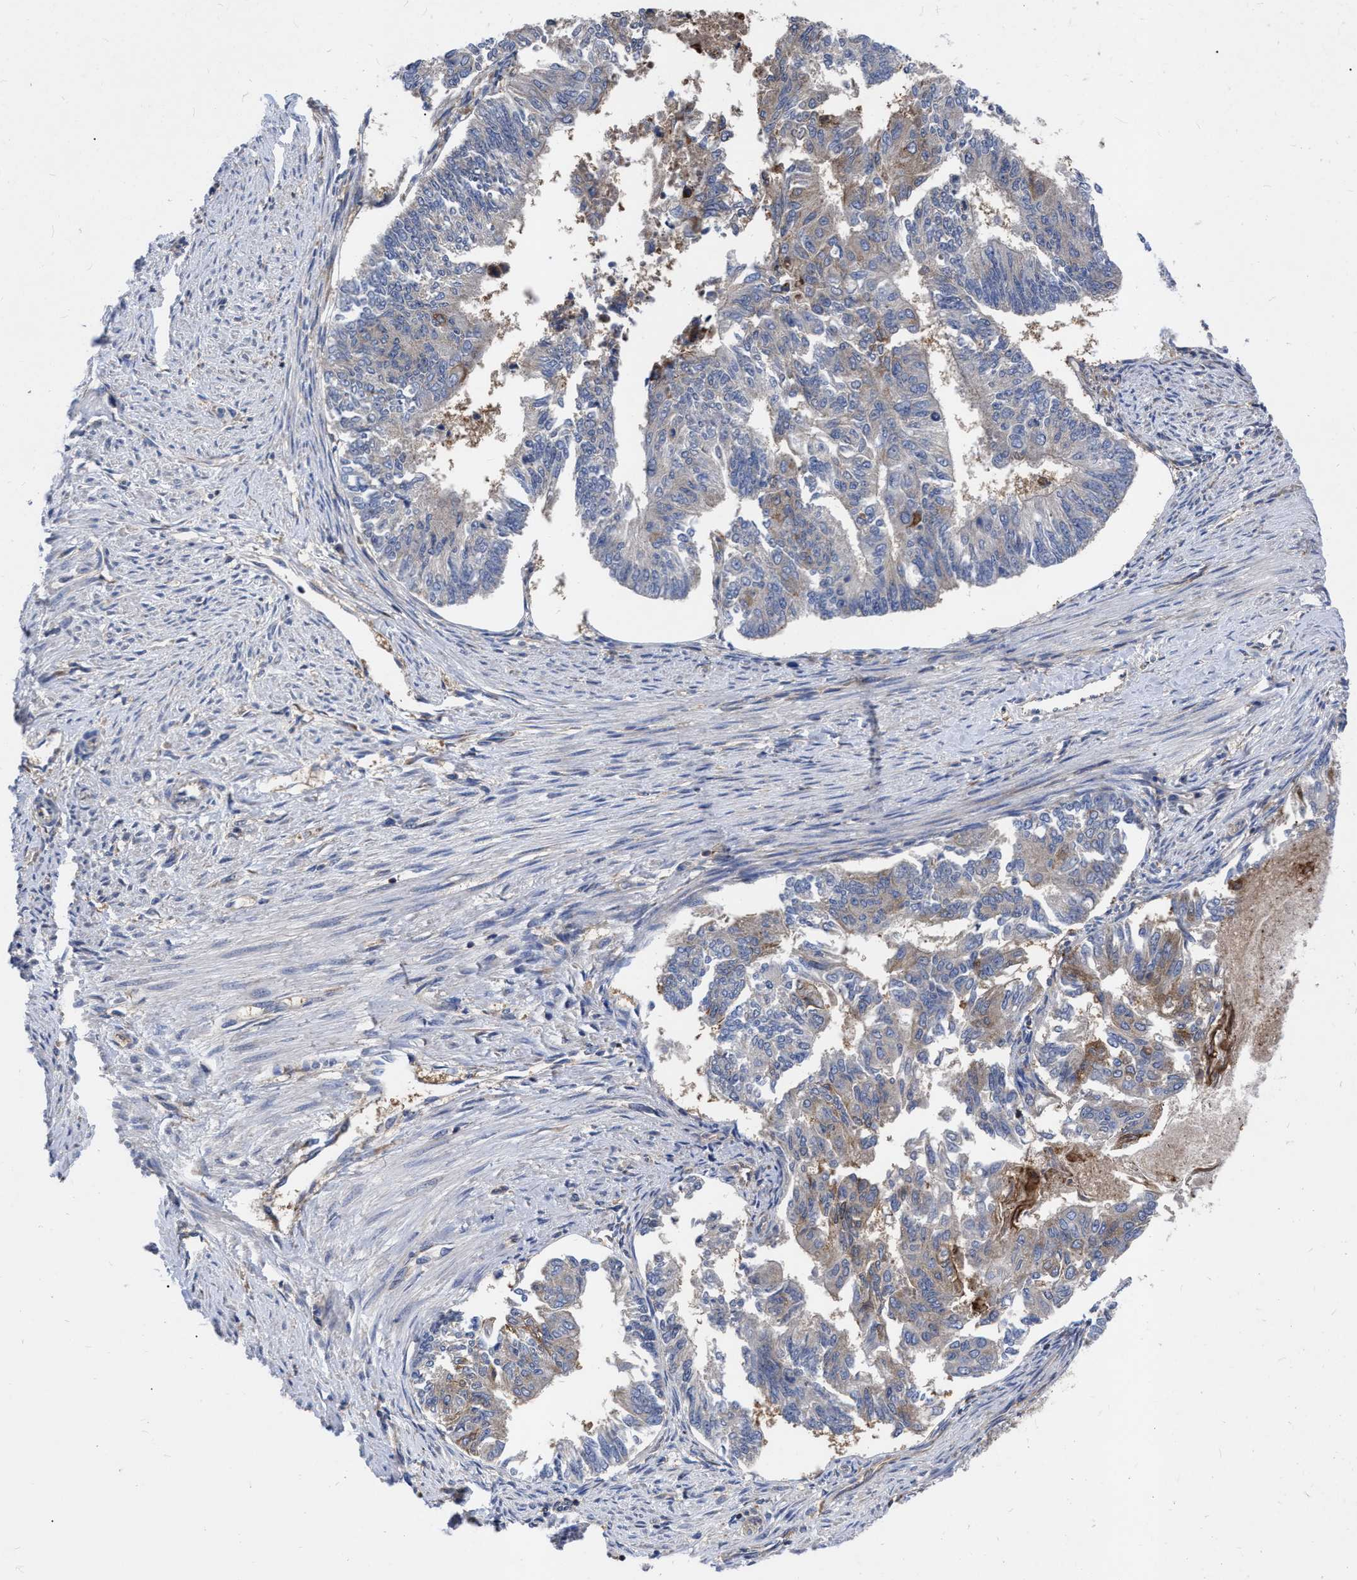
{"staining": {"intensity": "moderate", "quantity": "<25%", "location": "cytoplasmic/membranous"}, "tissue": "endometrial cancer", "cell_type": "Tumor cells", "image_type": "cancer", "snomed": [{"axis": "morphology", "description": "Adenocarcinoma, NOS"}, {"axis": "topography", "description": "Endometrium"}], "caption": "Protein expression analysis of human endometrial cancer reveals moderate cytoplasmic/membranous positivity in approximately <25% of tumor cells.", "gene": "CDKN2C", "patient": {"sex": "female", "age": 32}}